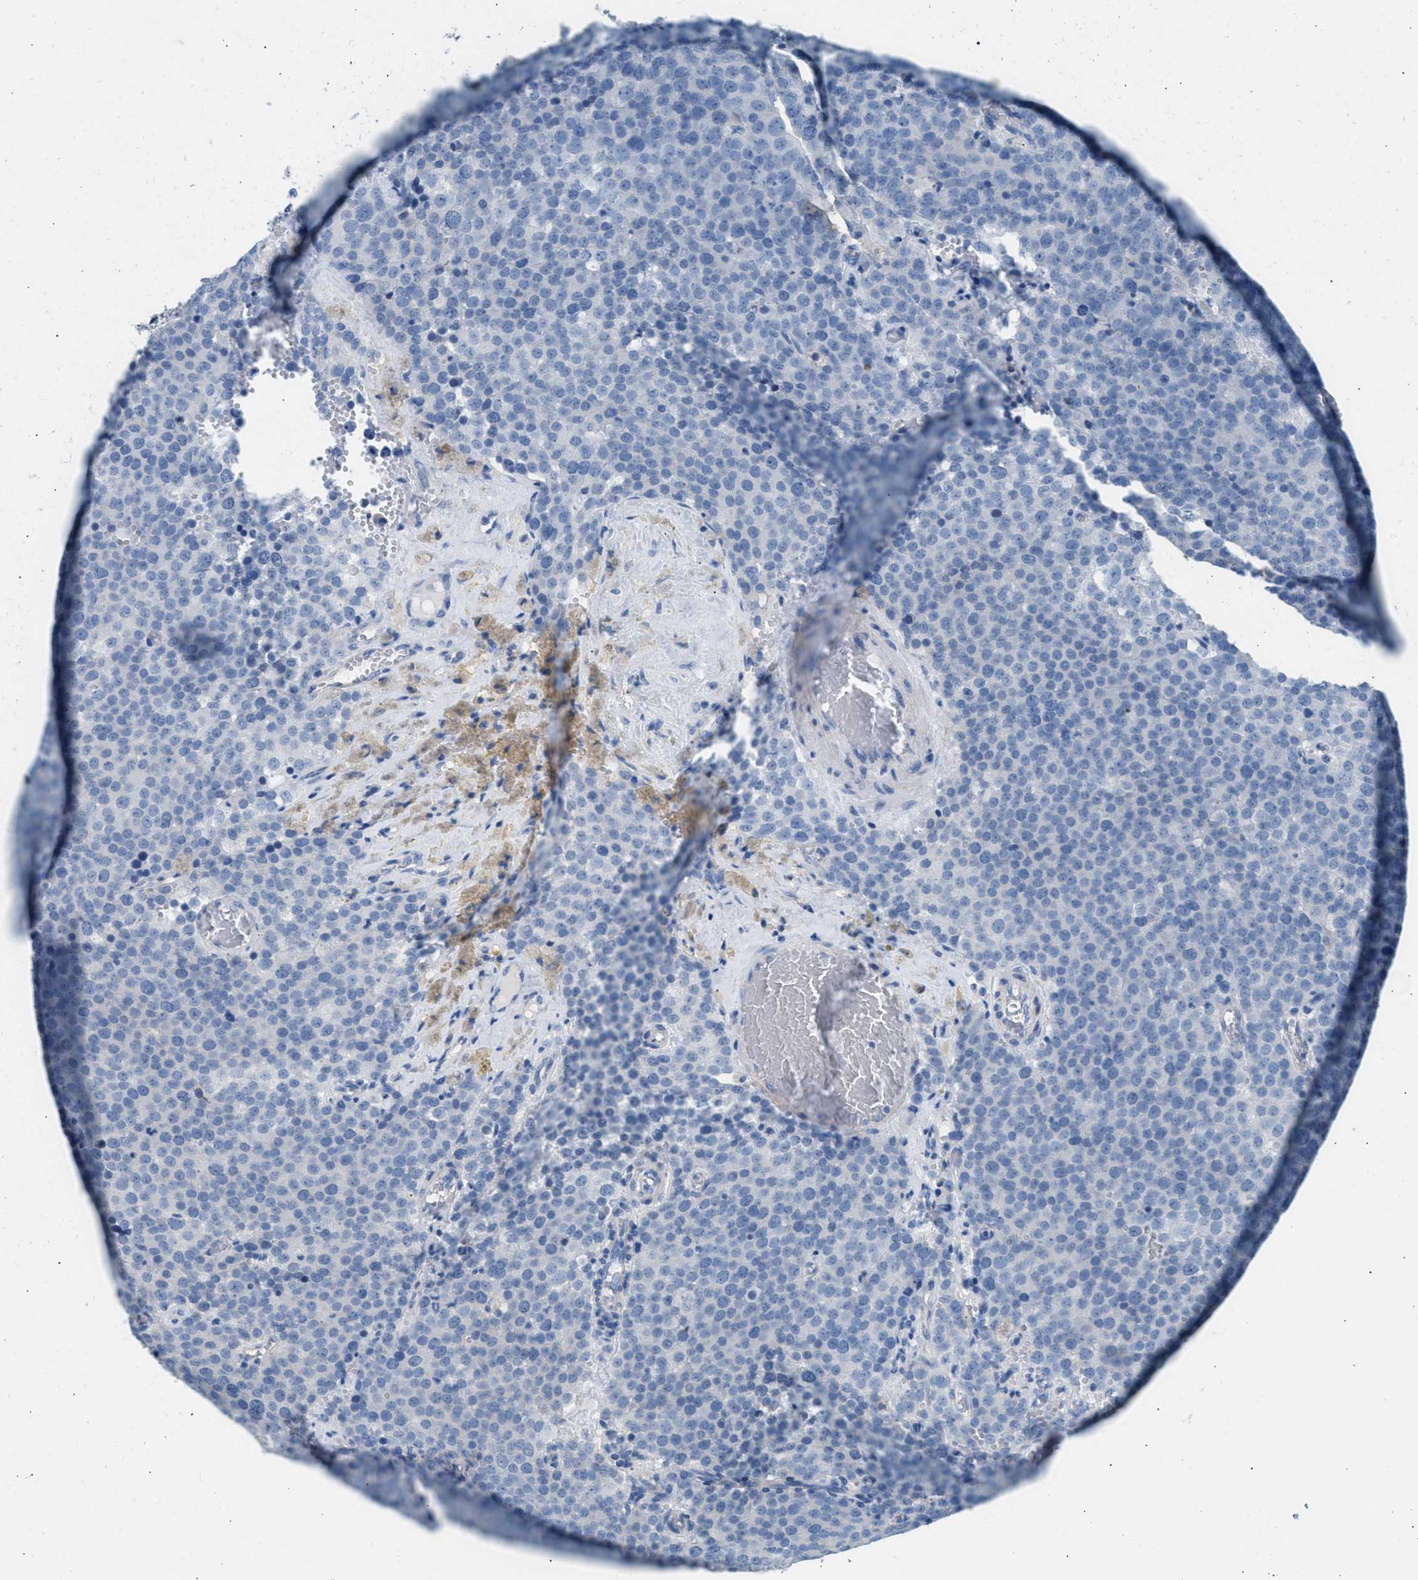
{"staining": {"intensity": "negative", "quantity": "none", "location": "none"}, "tissue": "testis cancer", "cell_type": "Tumor cells", "image_type": "cancer", "snomed": [{"axis": "morphology", "description": "Normal tissue, NOS"}, {"axis": "morphology", "description": "Seminoma, NOS"}, {"axis": "topography", "description": "Testis"}], "caption": "IHC image of human testis cancer stained for a protein (brown), which reveals no expression in tumor cells.", "gene": "SPAM1", "patient": {"sex": "male", "age": 71}}